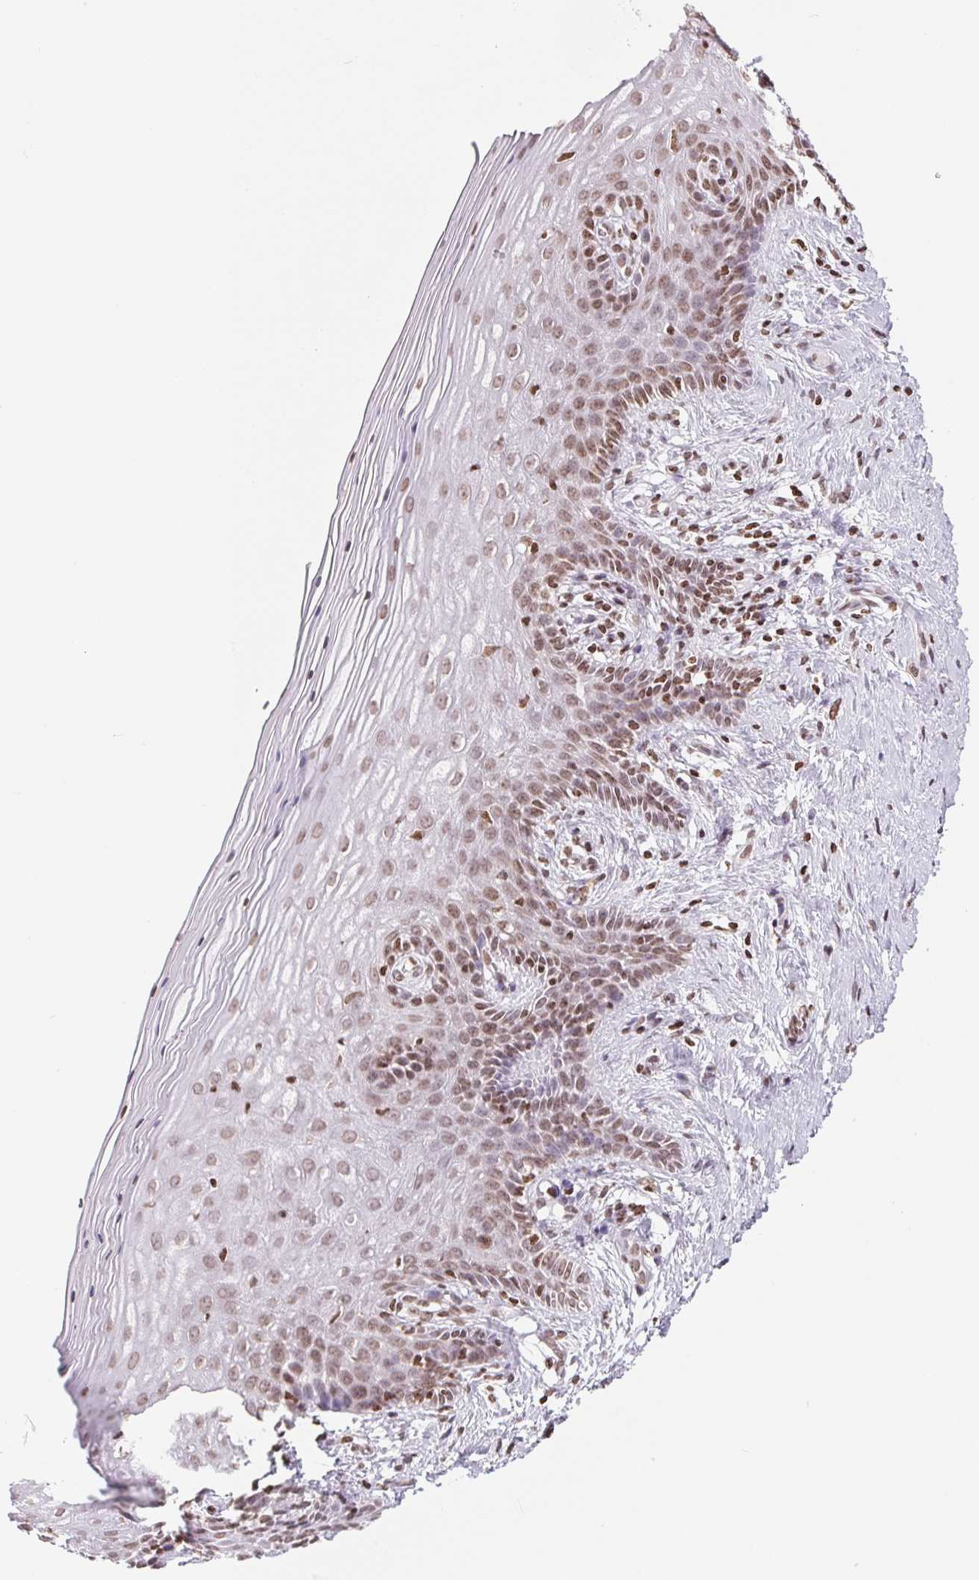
{"staining": {"intensity": "moderate", "quantity": ">75%", "location": "nuclear"}, "tissue": "vagina", "cell_type": "Squamous epithelial cells", "image_type": "normal", "snomed": [{"axis": "morphology", "description": "Normal tissue, NOS"}, {"axis": "topography", "description": "Vagina"}], "caption": "Immunohistochemical staining of normal human vagina exhibits >75% levels of moderate nuclear protein positivity in about >75% of squamous epithelial cells. (IHC, brightfield microscopy, high magnification).", "gene": "SMIM12", "patient": {"sex": "female", "age": 45}}